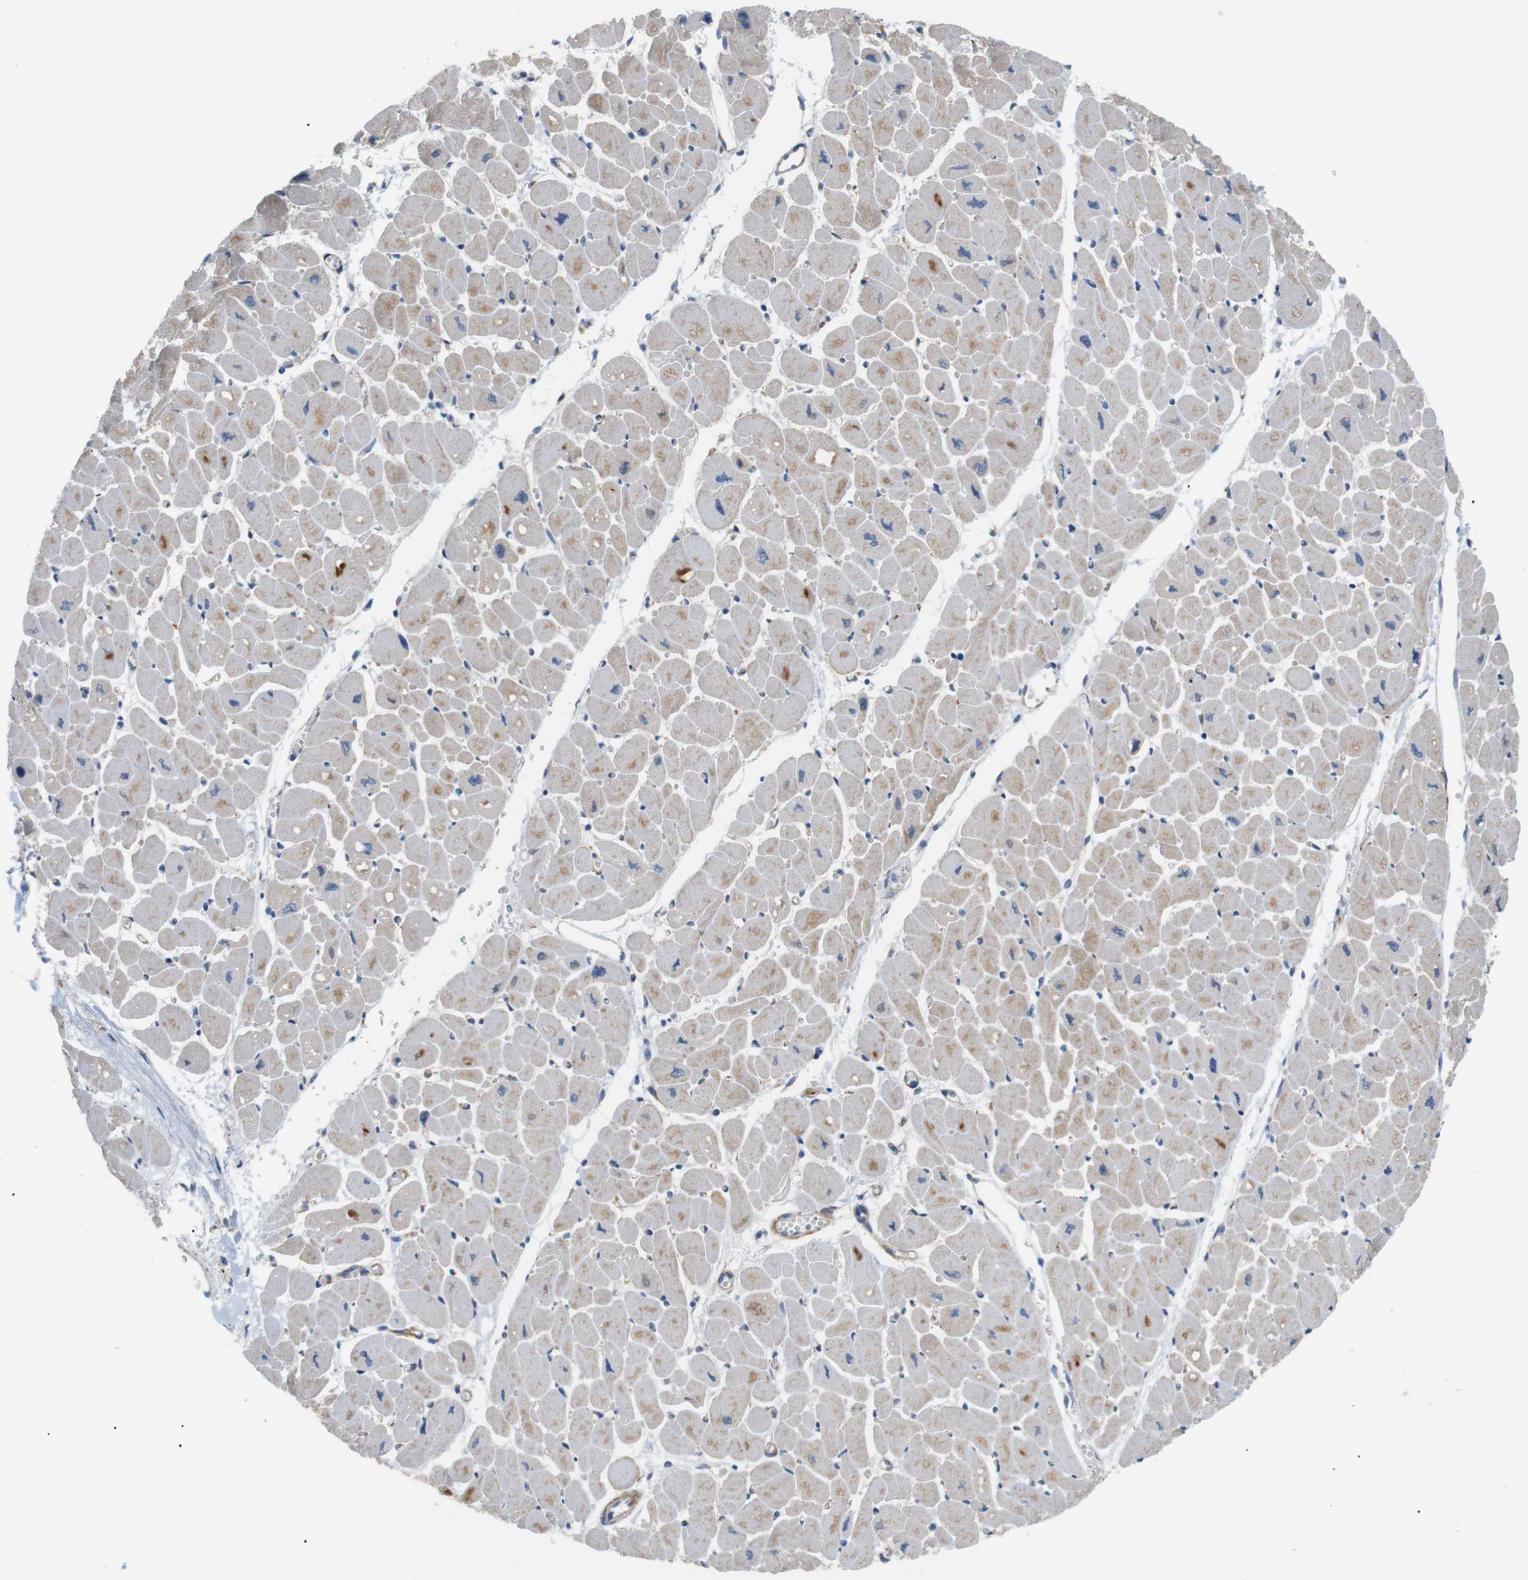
{"staining": {"intensity": "weak", "quantity": "25%-75%", "location": "cytoplasmic/membranous"}, "tissue": "heart muscle", "cell_type": "Cardiomyocytes", "image_type": "normal", "snomed": [{"axis": "morphology", "description": "Normal tissue, NOS"}, {"axis": "topography", "description": "Heart"}], "caption": "Immunohistochemistry (IHC) image of benign human heart muscle stained for a protein (brown), which displays low levels of weak cytoplasmic/membranous positivity in about 25%-75% of cardiomyocytes.", "gene": "MTARC2", "patient": {"sex": "female", "age": 54}}